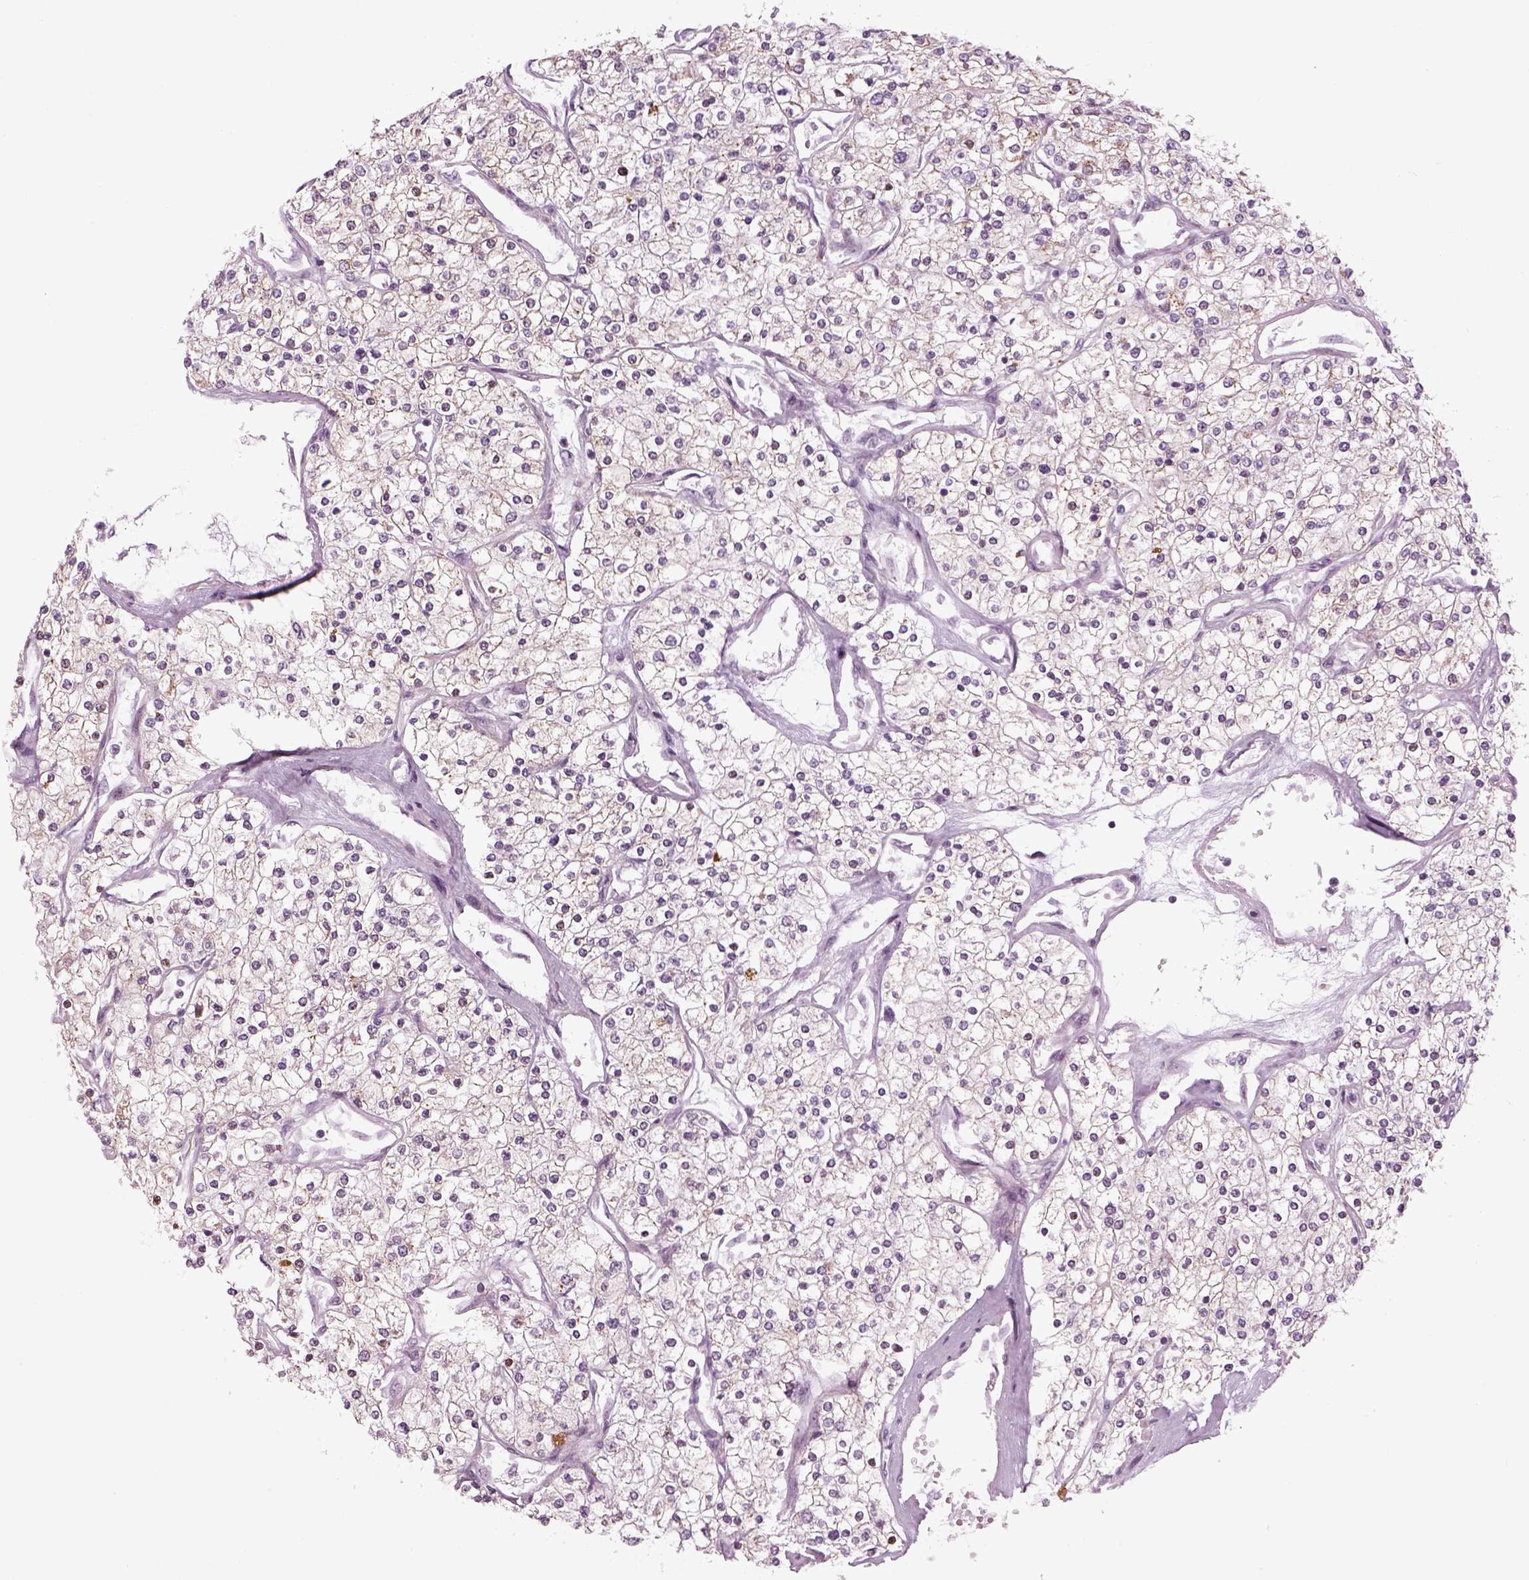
{"staining": {"intensity": "negative", "quantity": "none", "location": "none"}, "tissue": "renal cancer", "cell_type": "Tumor cells", "image_type": "cancer", "snomed": [{"axis": "morphology", "description": "Adenocarcinoma, NOS"}, {"axis": "topography", "description": "Kidney"}], "caption": "IHC image of renal adenocarcinoma stained for a protein (brown), which displays no expression in tumor cells.", "gene": "LRRIQ3", "patient": {"sex": "male", "age": 80}}